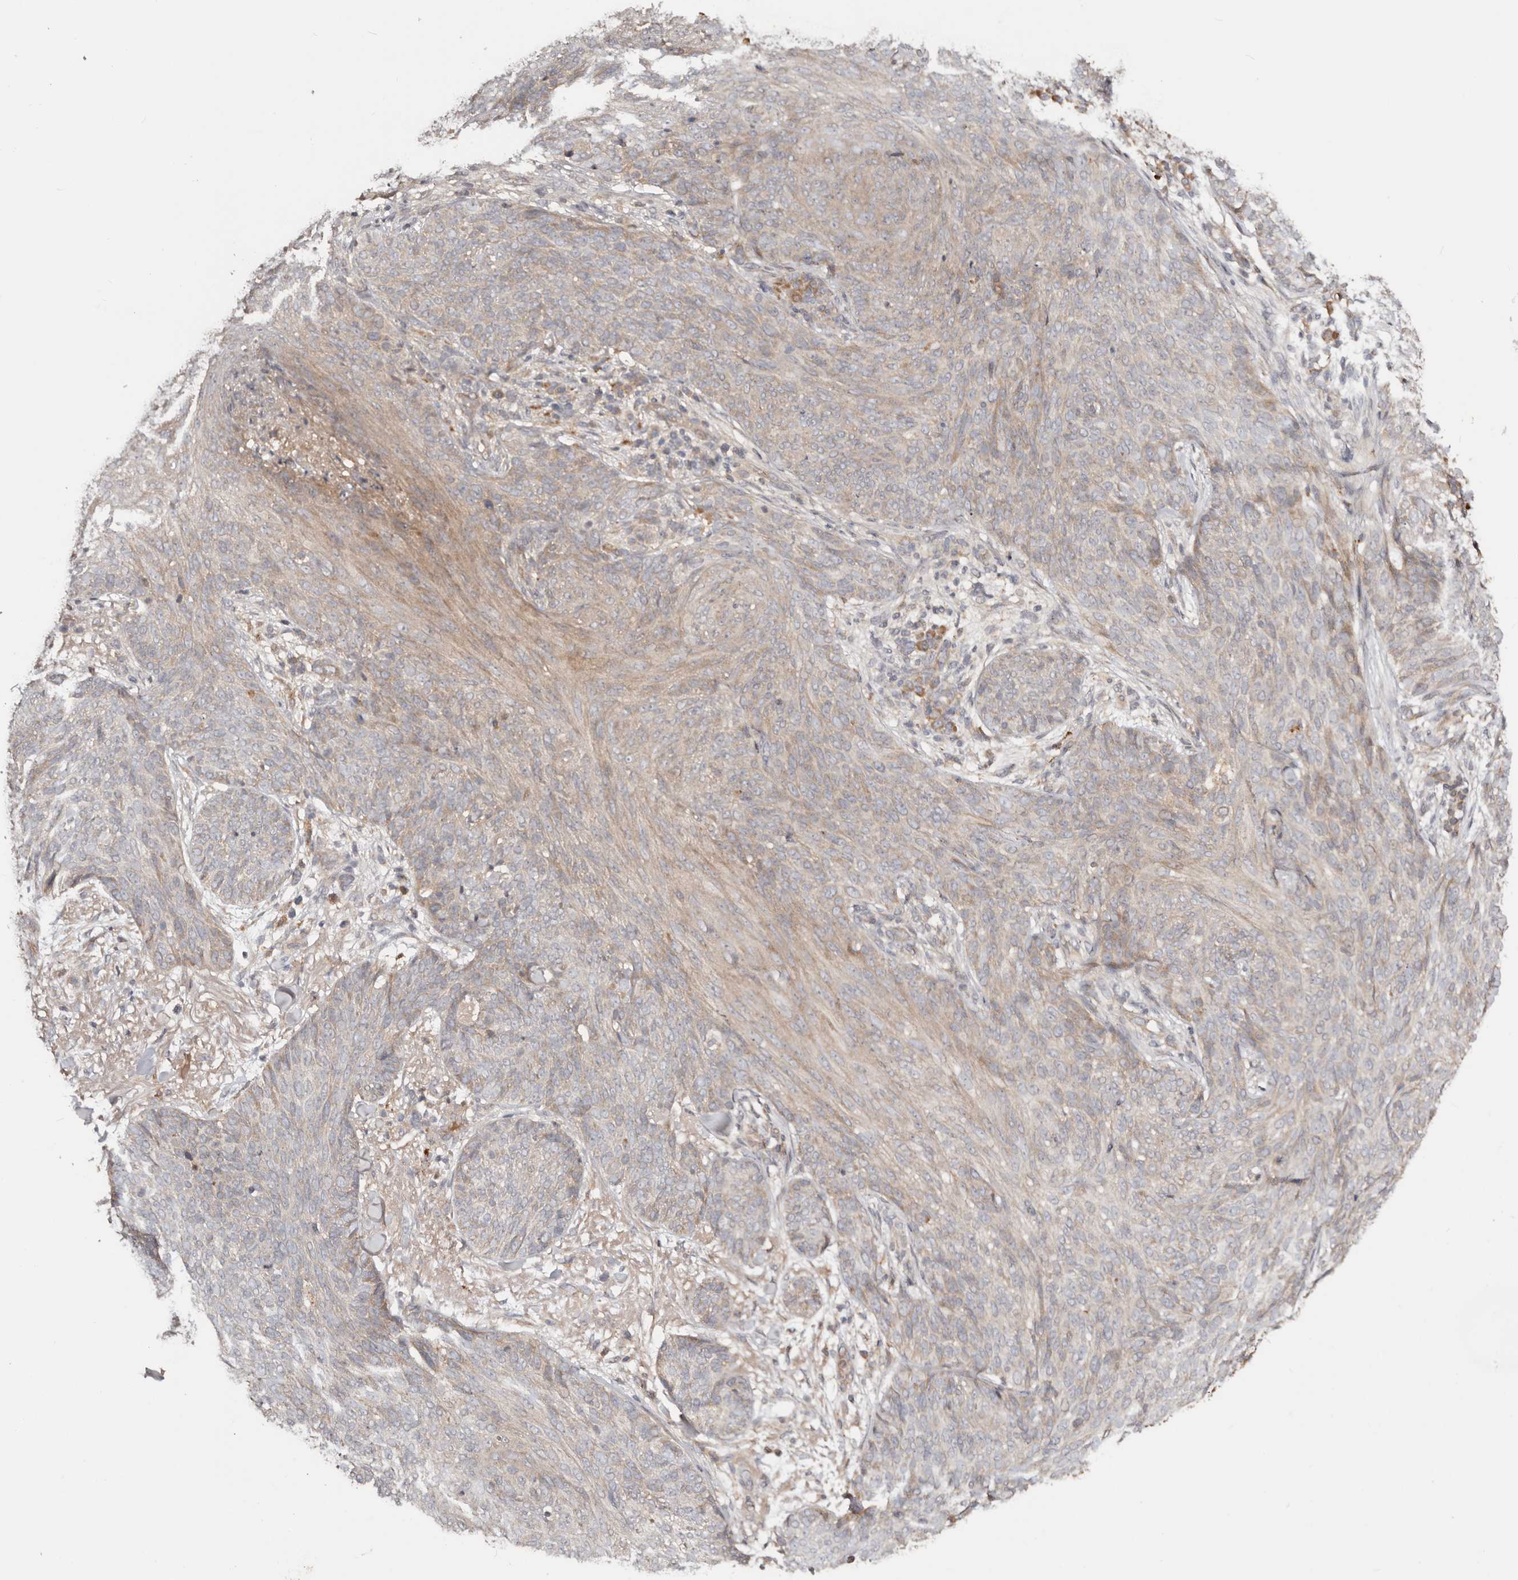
{"staining": {"intensity": "negative", "quantity": "none", "location": "none"}, "tissue": "skin cancer", "cell_type": "Tumor cells", "image_type": "cancer", "snomed": [{"axis": "morphology", "description": "Basal cell carcinoma"}, {"axis": "topography", "description": "Skin"}], "caption": "There is no significant expression in tumor cells of skin basal cell carcinoma.", "gene": "PKIB", "patient": {"sex": "male", "age": 85}}